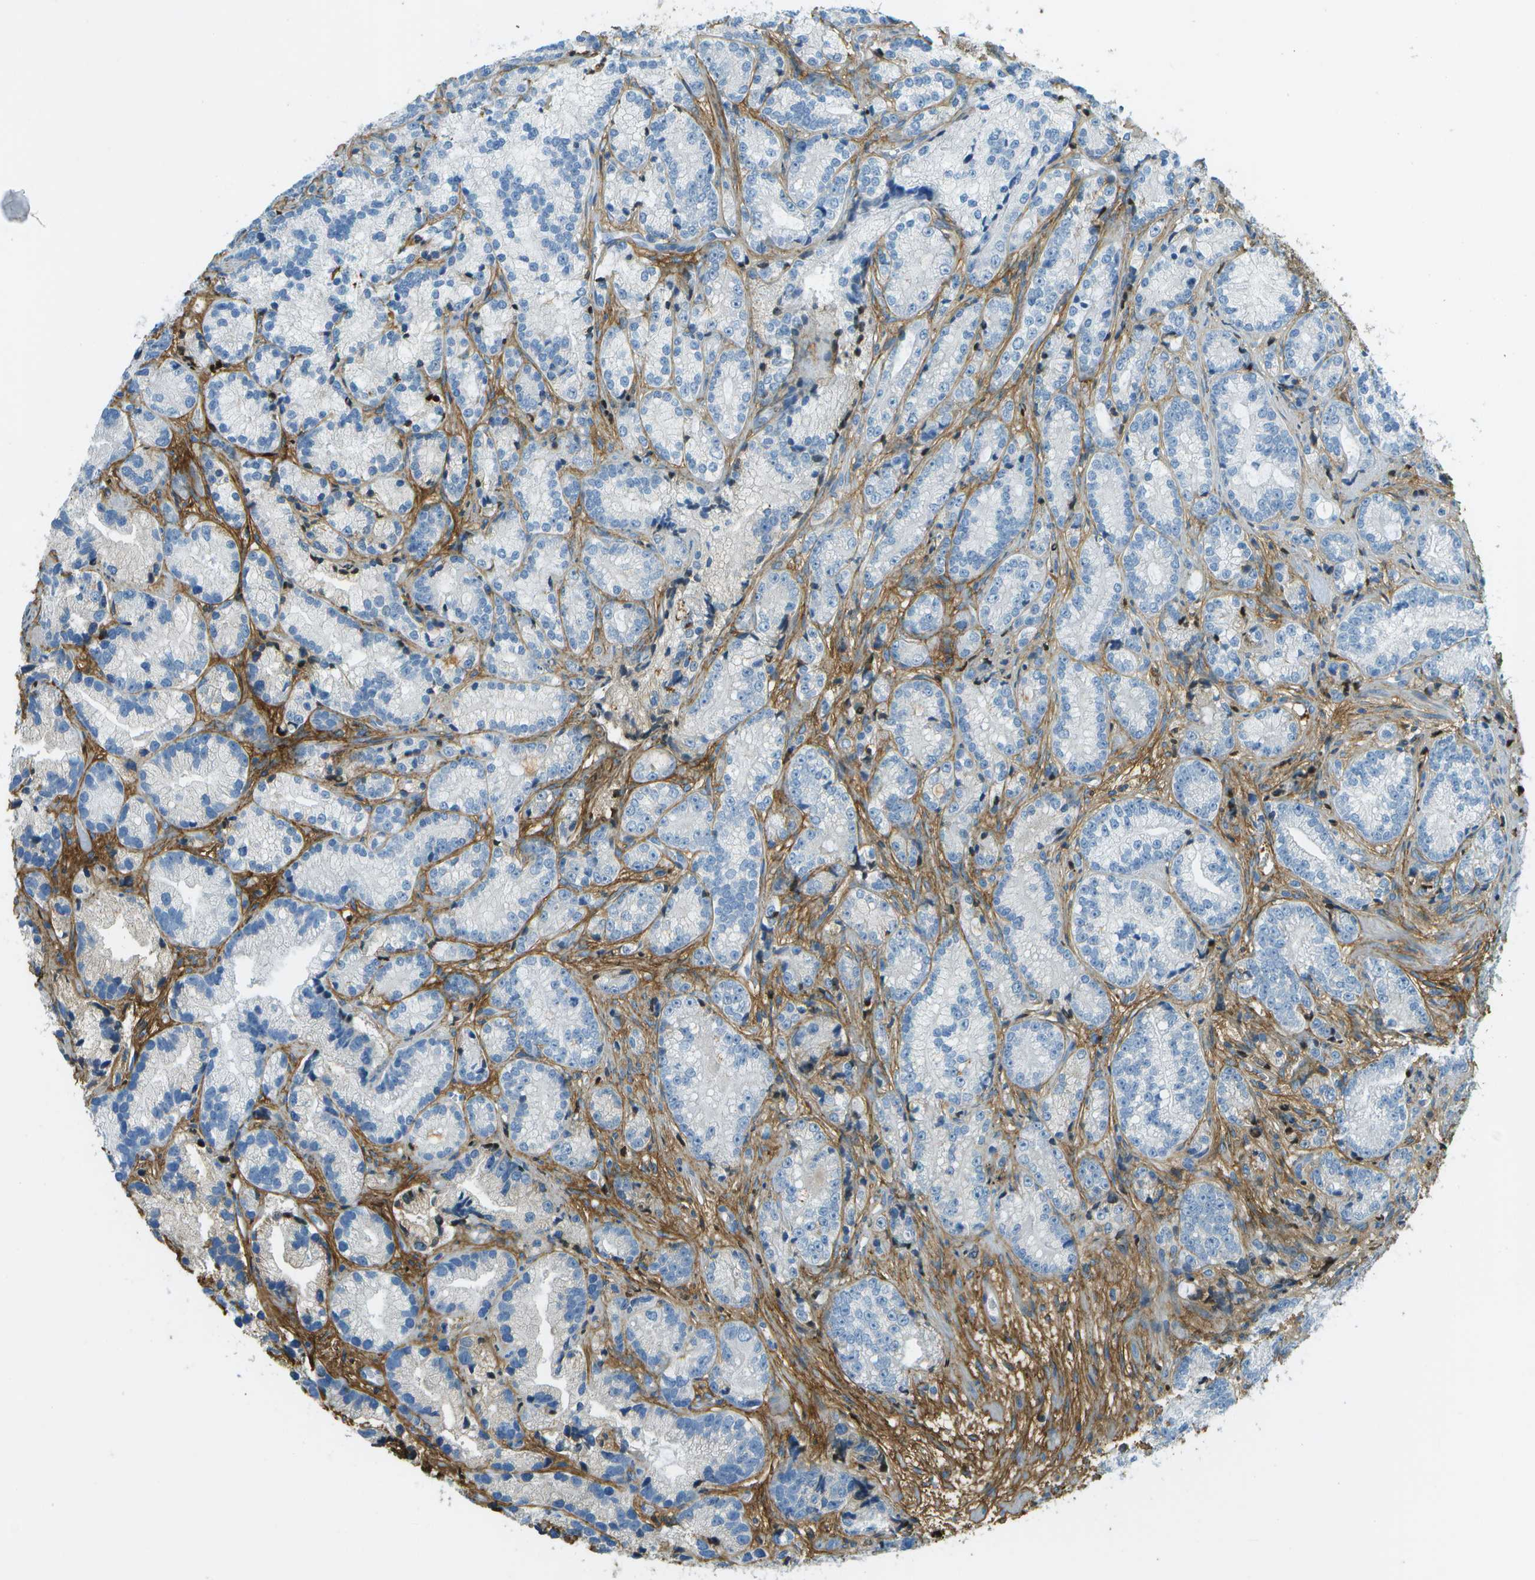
{"staining": {"intensity": "negative", "quantity": "none", "location": "none"}, "tissue": "prostate cancer", "cell_type": "Tumor cells", "image_type": "cancer", "snomed": [{"axis": "morphology", "description": "Adenocarcinoma, Low grade"}, {"axis": "topography", "description": "Prostate"}], "caption": "Immunohistochemistry (IHC) micrograph of prostate adenocarcinoma (low-grade) stained for a protein (brown), which demonstrates no staining in tumor cells.", "gene": "DCN", "patient": {"sex": "male", "age": 89}}